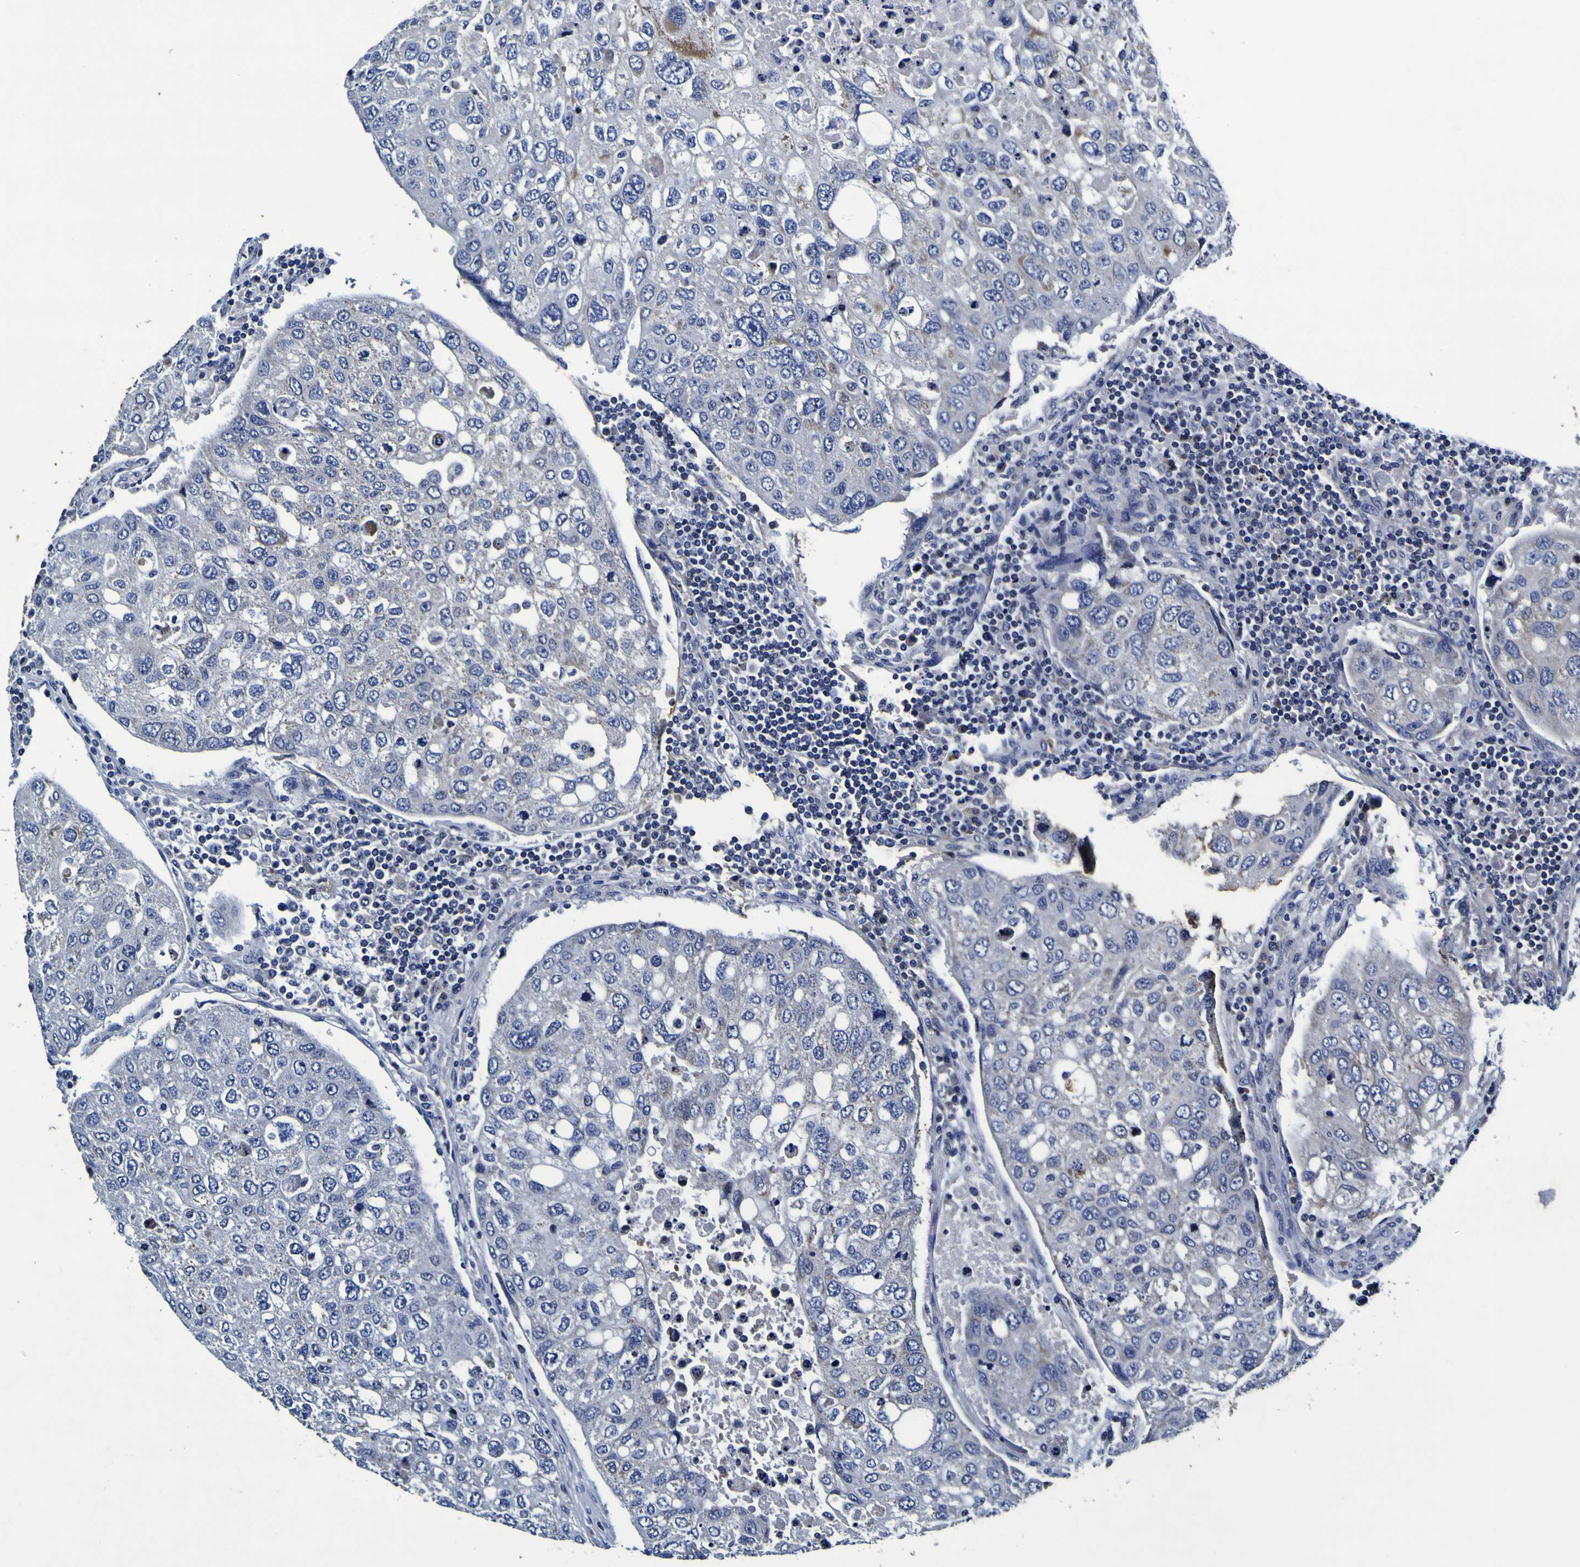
{"staining": {"intensity": "negative", "quantity": "none", "location": "none"}, "tissue": "urothelial cancer", "cell_type": "Tumor cells", "image_type": "cancer", "snomed": [{"axis": "morphology", "description": "Urothelial carcinoma, High grade"}, {"axis": "topography", "description": "Lymph node"}, {"axis": "topography", "description": "Urinary bladder"}], "caption": "Immunohistochemical staining of human urothelial cancer displays no significant staining in tumor cells.", "gene": "PANK4", "patient": {"sex": "male", "age": 51}}